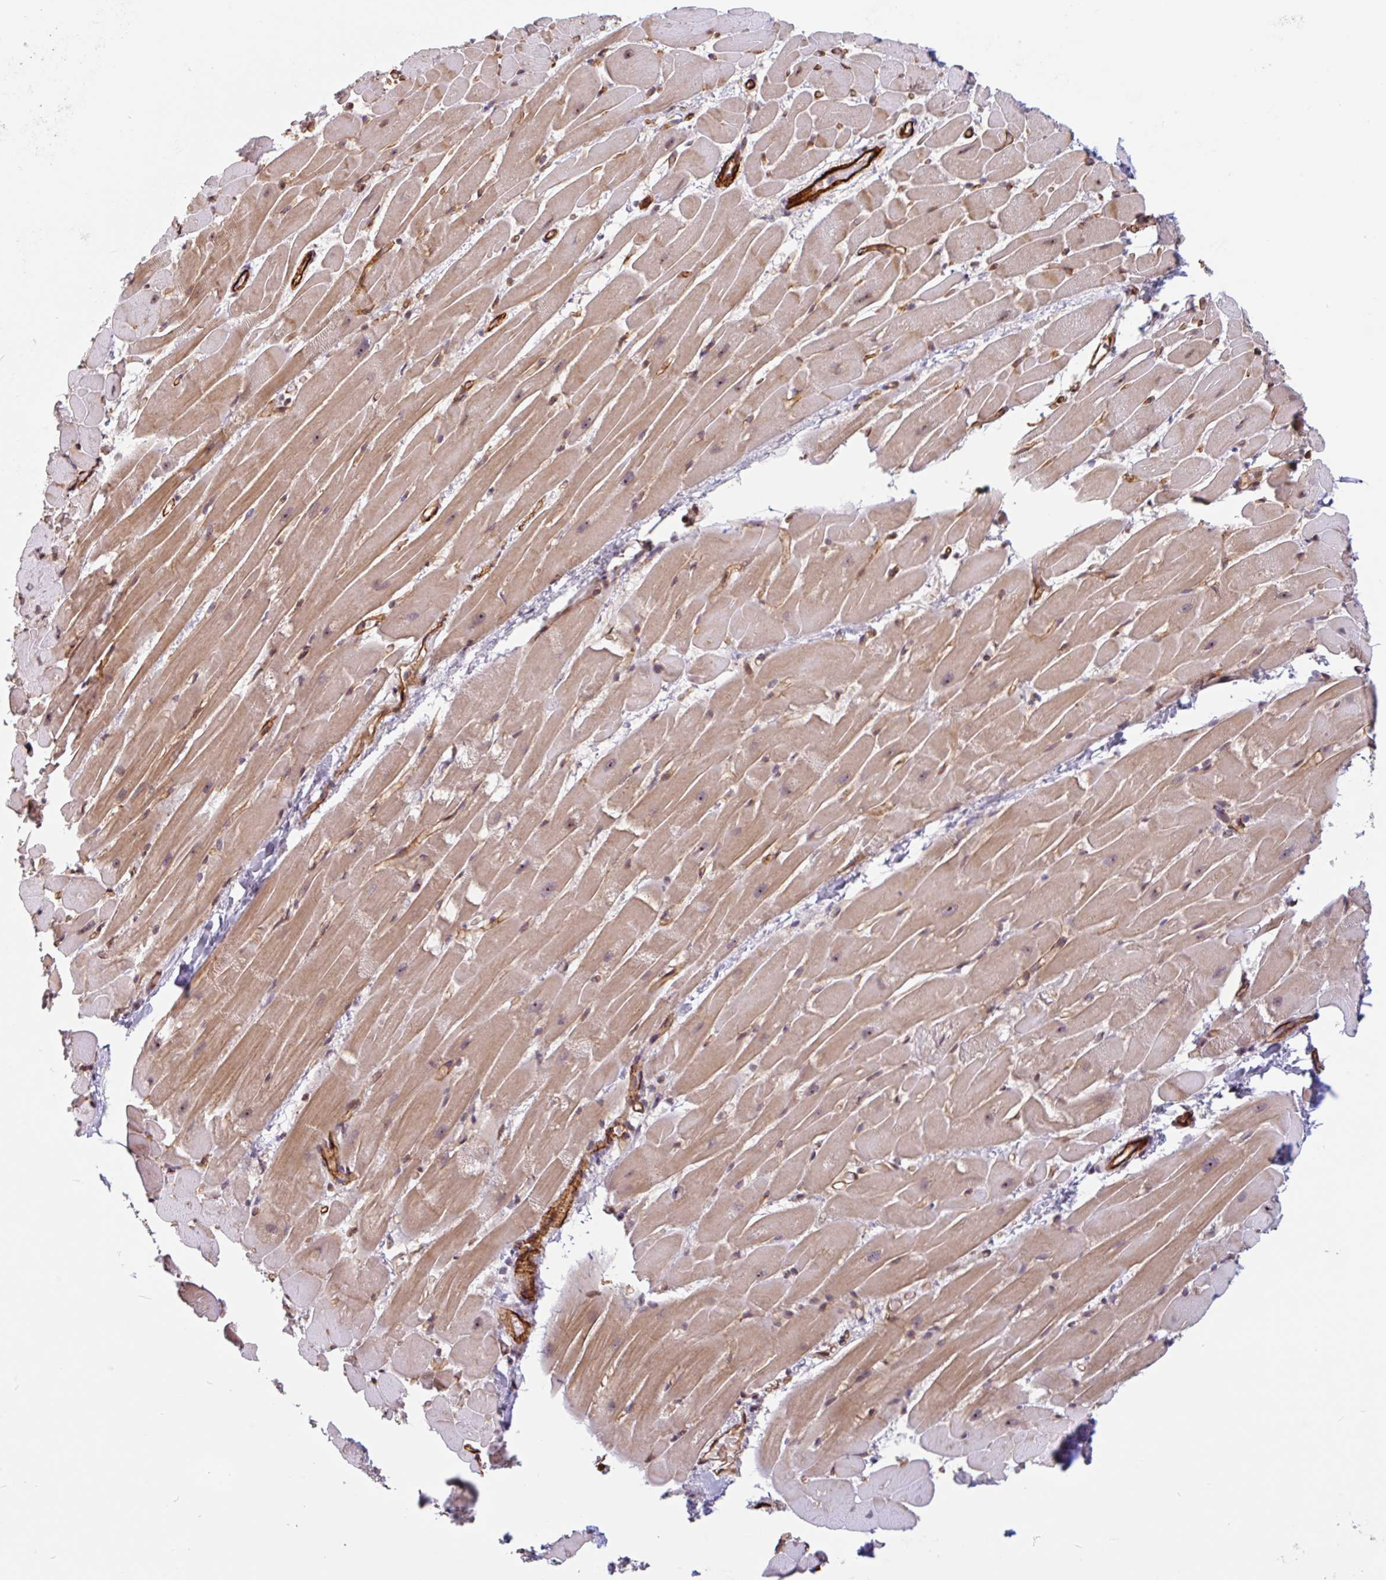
{"staining": {"intensity": "moderate", "quantity": ">75%", "location": "cytoplasmic/membranous,nuclear"}, "tissue": "heart muscle", "cell_type": "Cardiomyocytes", "image_type": "normal", "snomed": [{"axis": "morphology", "description": "Normal tissue, NOS"}, {"axis": "topography", "description": "Heart"}], "caption": "IHC staining of unremarkable heart muscle, which exhibits medium levels of moderate cytoplasmic/membranous,nuclear expression in approximately >75% of cardiomyocytes indicating moderate cytoplasmic/membranous,nuclear protein staining. The staining was performed using DAB (3,3'-diaminobenzidine) (brown) for protein detection and nuclei were counterstained in hematoxylin (blue).", "gene": "ZNF689", "patient": {"sex": "male", "age": 37}}